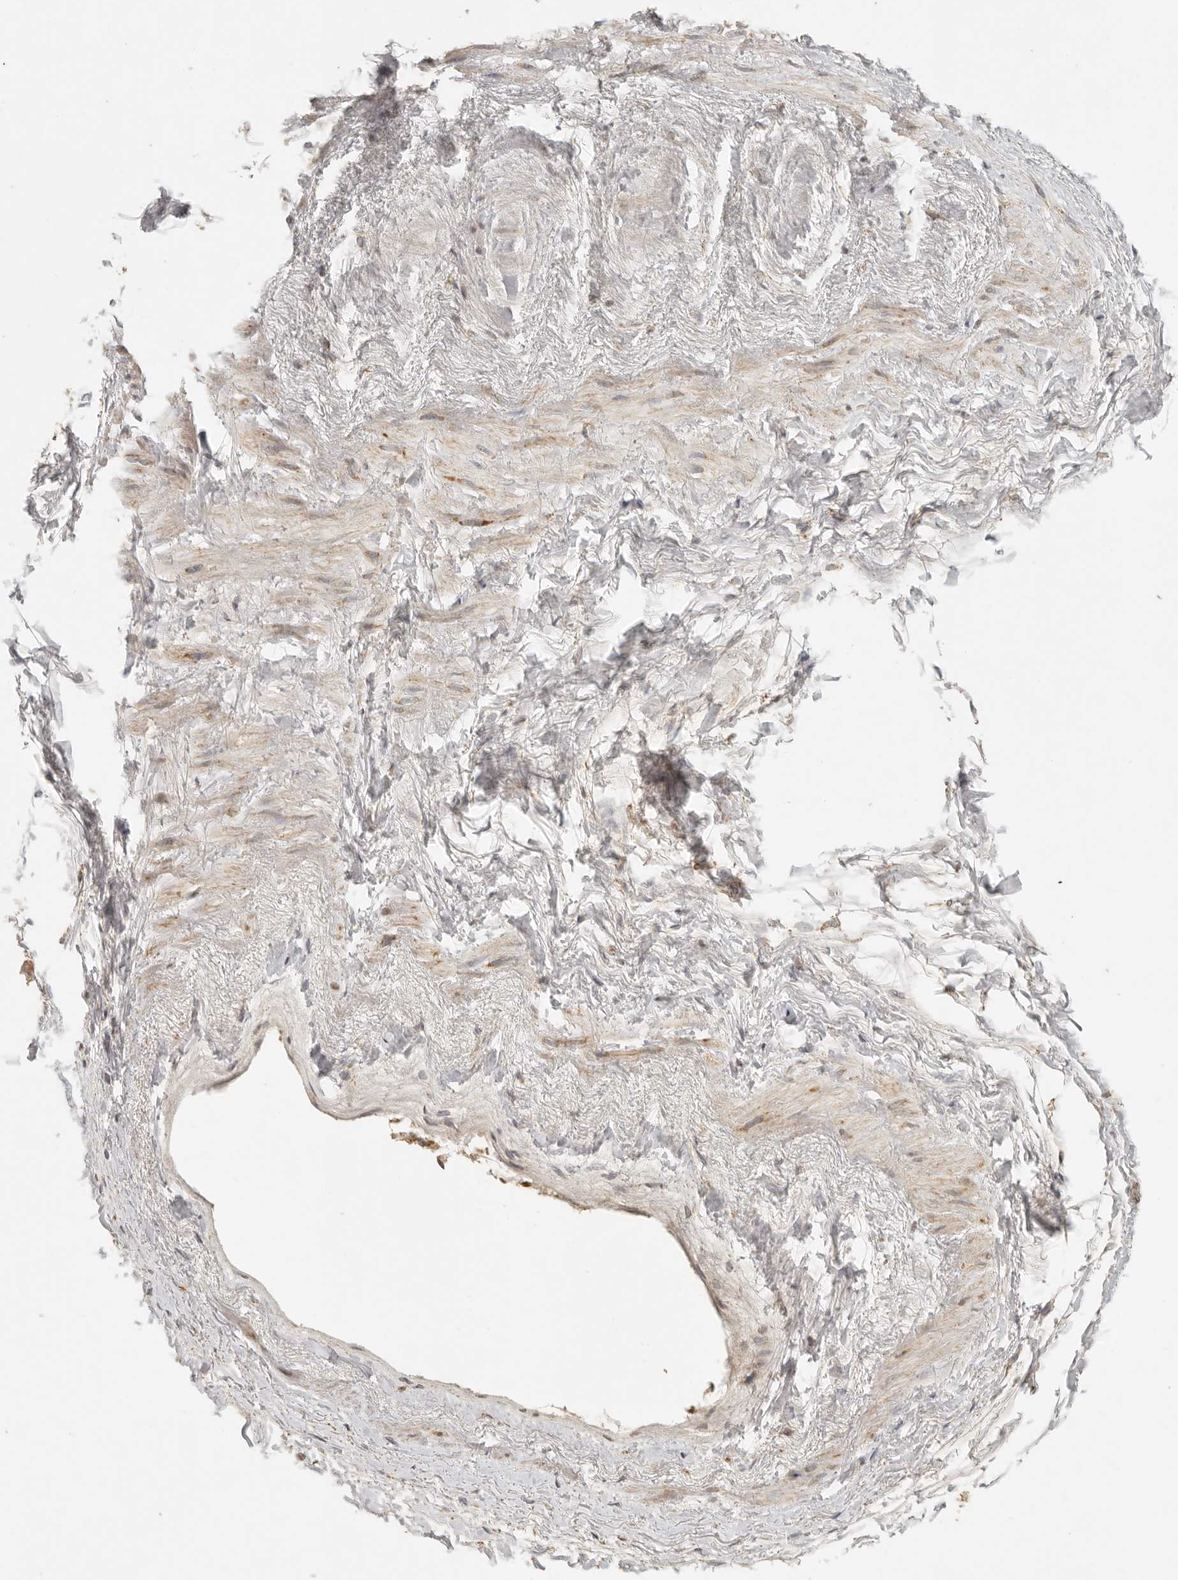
{"staining": {"intensity": "strong", "quantity": "25%-75%", "location": "cytoplasmic/membranous"}, "tissue": "heart muscle", "cell_type": "Cardiomyocytes", "image_type": "normal", "snomed": [{"axis": "morphology", "description": "Normal tissue, NOS"}, {"axis": "topography", "description": "Heart"}], "caption": "Cardiomyocytes demonstrate high levels of strong cytoplasmic/membranous expression in approximately 25%-75% of cells in unremarkable human heart muscle. (DAB (3,3'-diaminobenzidine) IHC with brightfield microscopy, high magnification).", "gene": "MRPL55", "patient": {"sex": "male", "age": 50}}